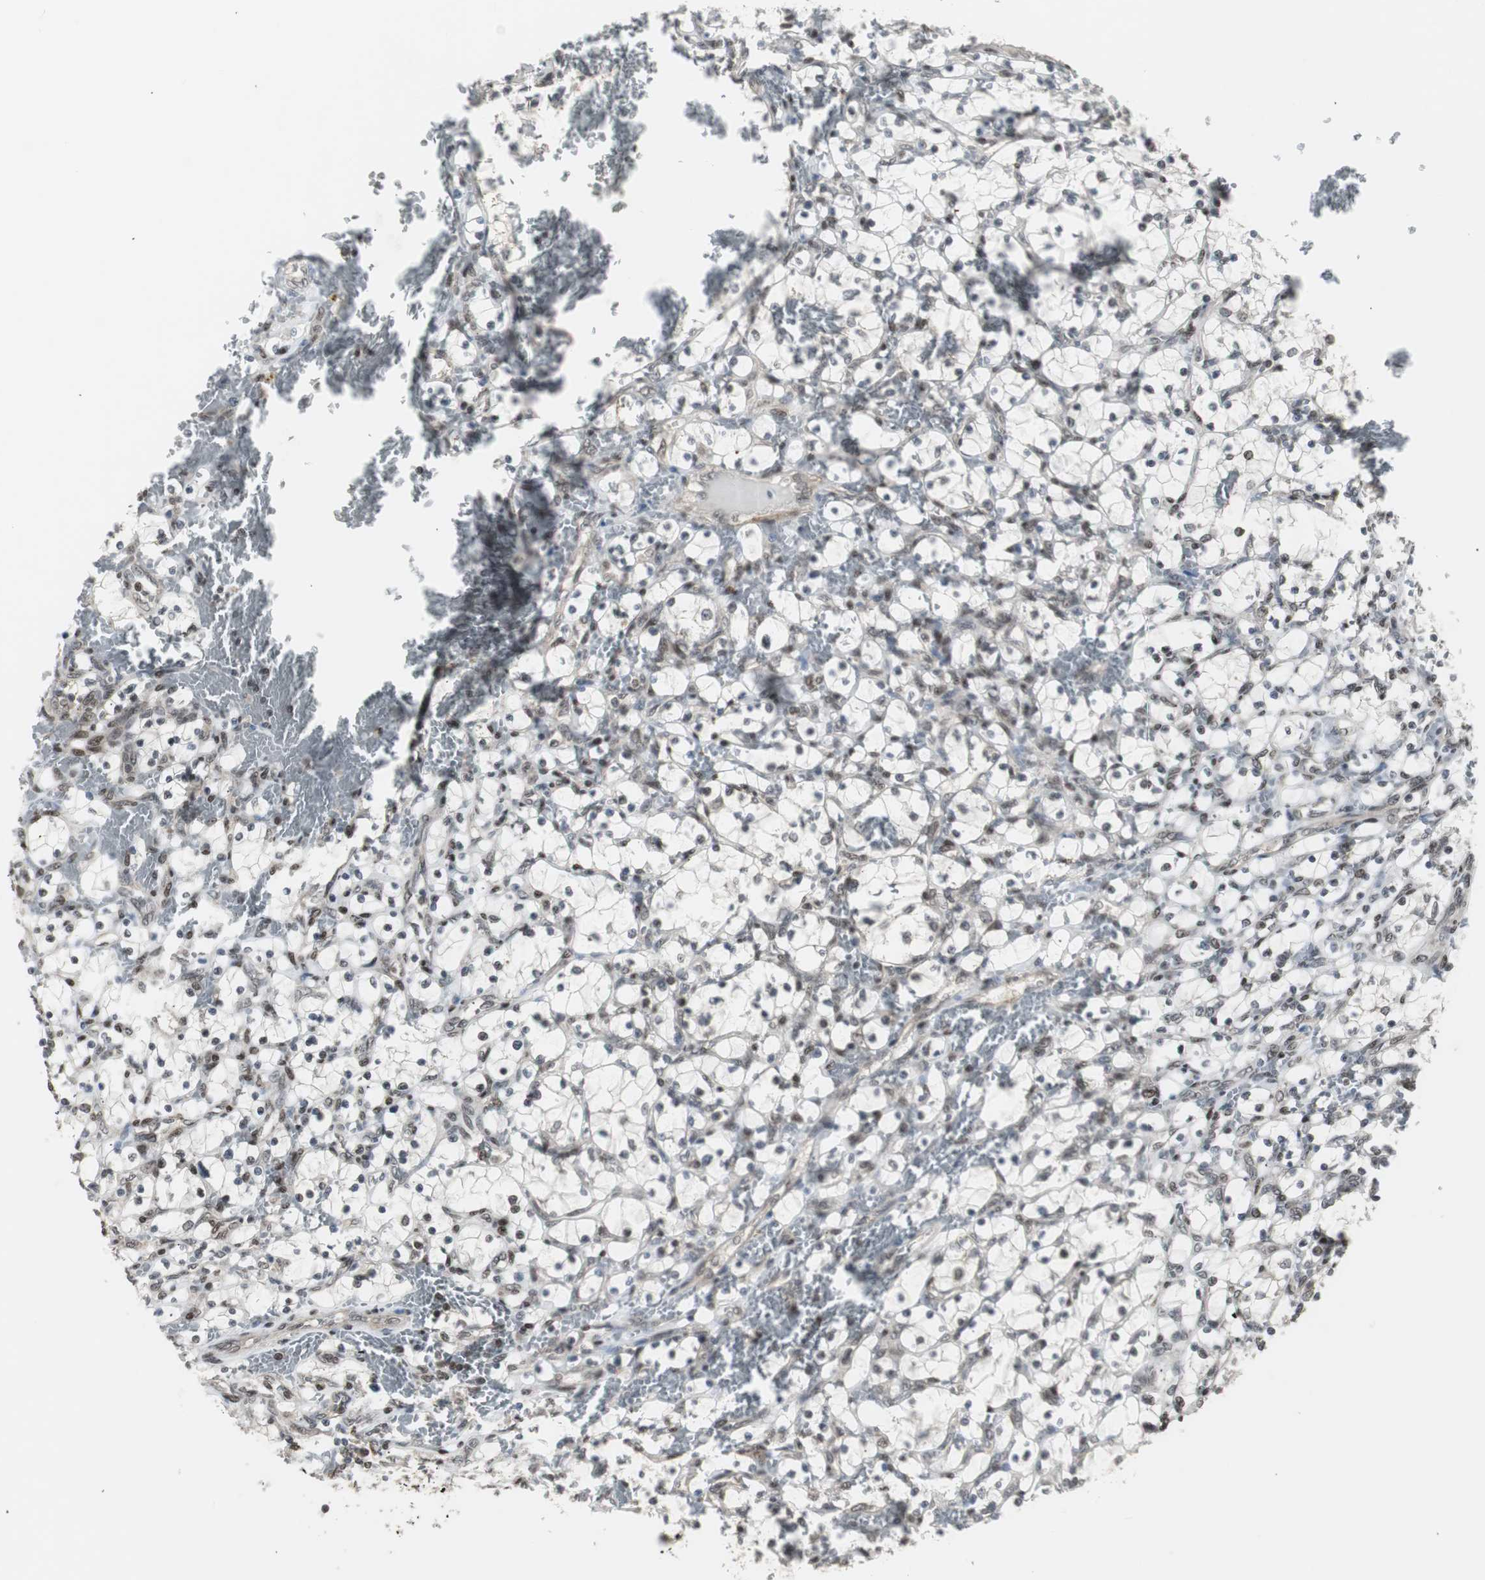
{"staining": {"intensity": "weak", "quantity": "<25%", "location": "nuclear"}, "tissue": "renal cancer", "cell_type": "Tumor cells", "image_type": "cancer", "snomed": [{"axis": "morphology", "description": "Adenocarcinoma, NOS"}, {"axis": "topography", "description": "Kidney"}], "caption": "Immunohistochemistry (IHC) photomicrograph of human adenocarcinoma (renal) stained for a protein (brown), which exhibits no expression in tumor cells. Nuclei are stained in blue.", "gene": "MPG", "patient": {"sex": "female", "age": 69}}